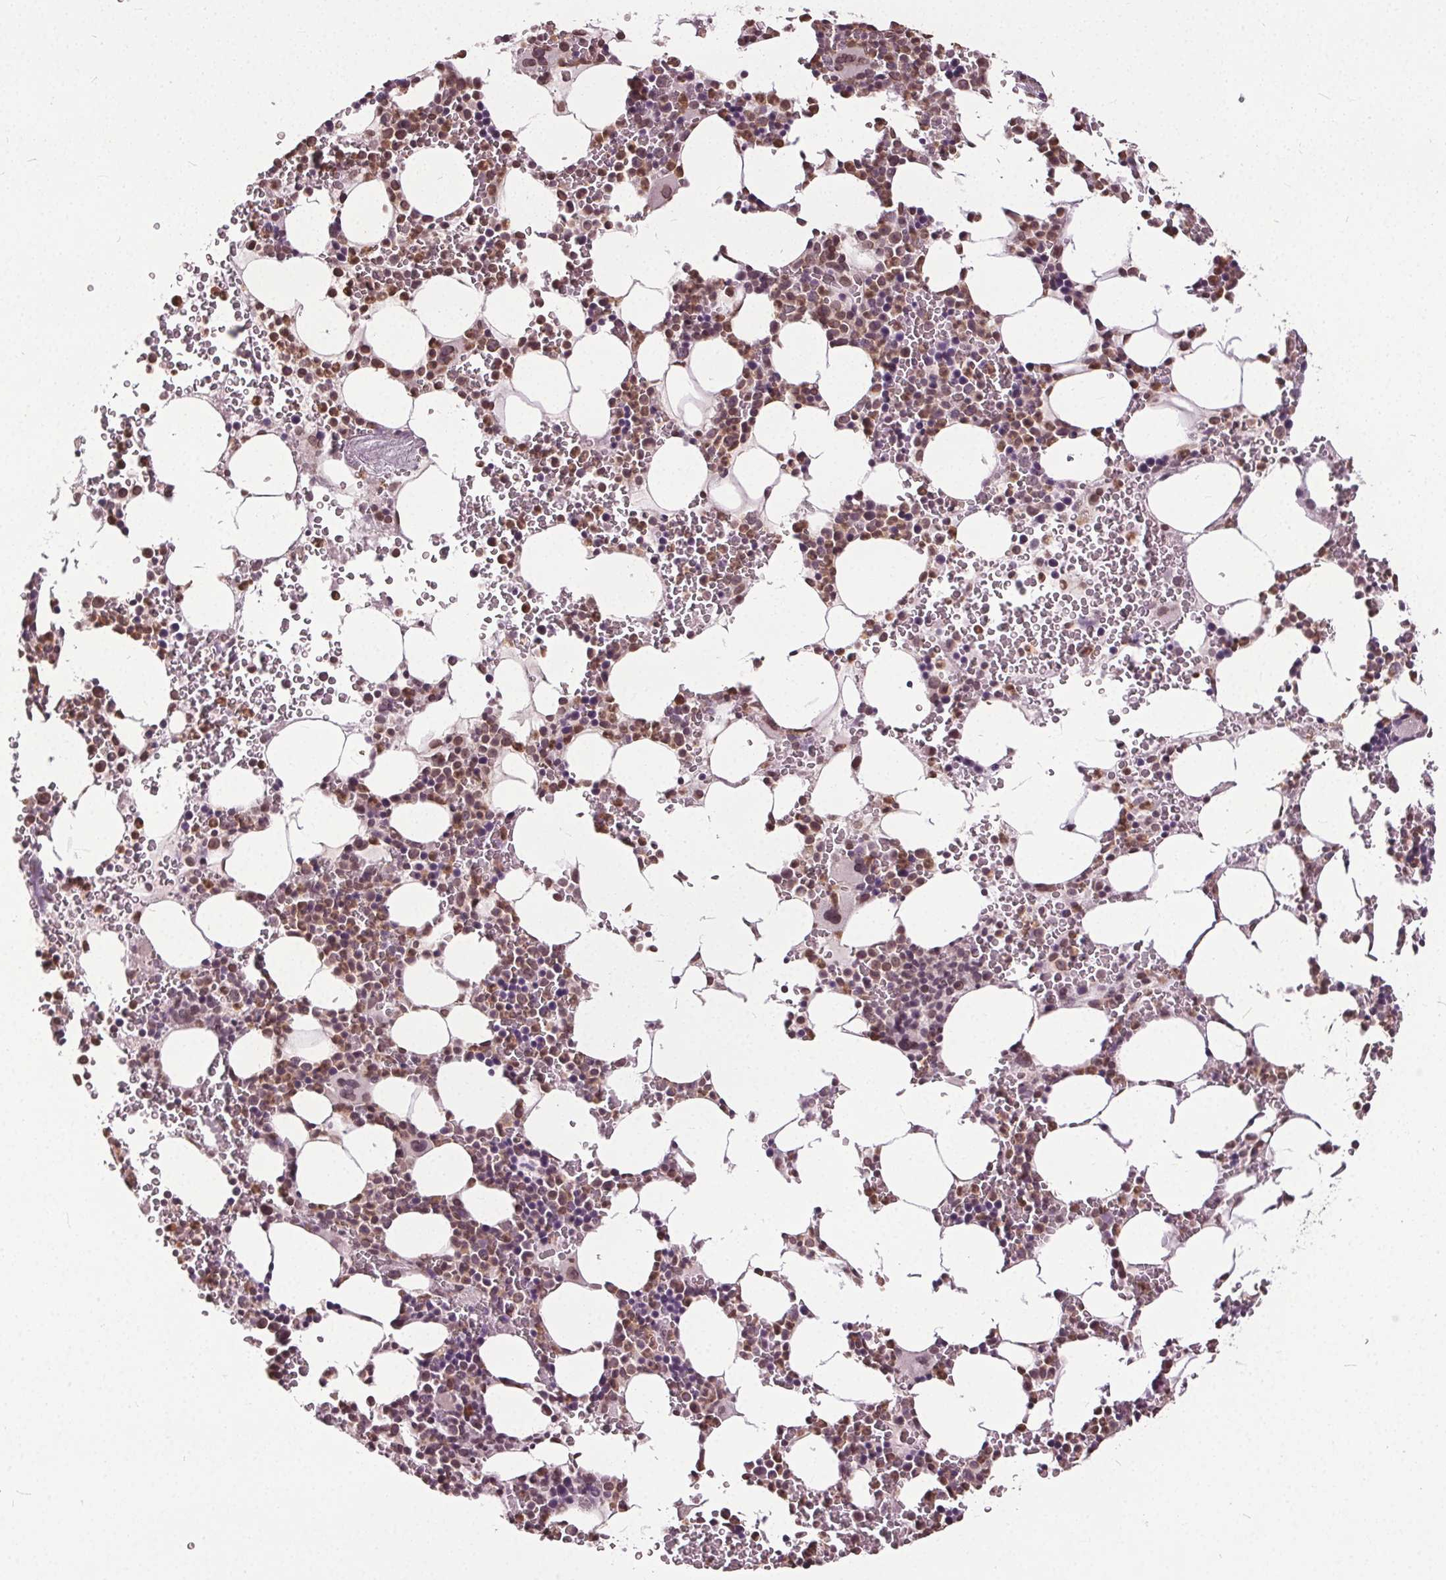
{"staining": {"intensity": "moderate", "quantity": "25%-75%", "location": "nuclear"}, "tissue": "bone marrow", "cell_type": "Hematopoietic cells", "image_type": "normal", "snomed": [{"axis": "morphology", "description": "Normal tissue, NOS"}, {"axis": "topography", "description": "Bone marrow"}], "caption": "Bone marrow stained with immunohistochemistry (IHC) reveals moderate nuclear positivity in about 25%-75% of hematopoietic cells. Ihc stains the protein in brown and the nuclei are stained blue.", "gene": "TTC39C", "patient": {"sex": "male", "age": 82}}